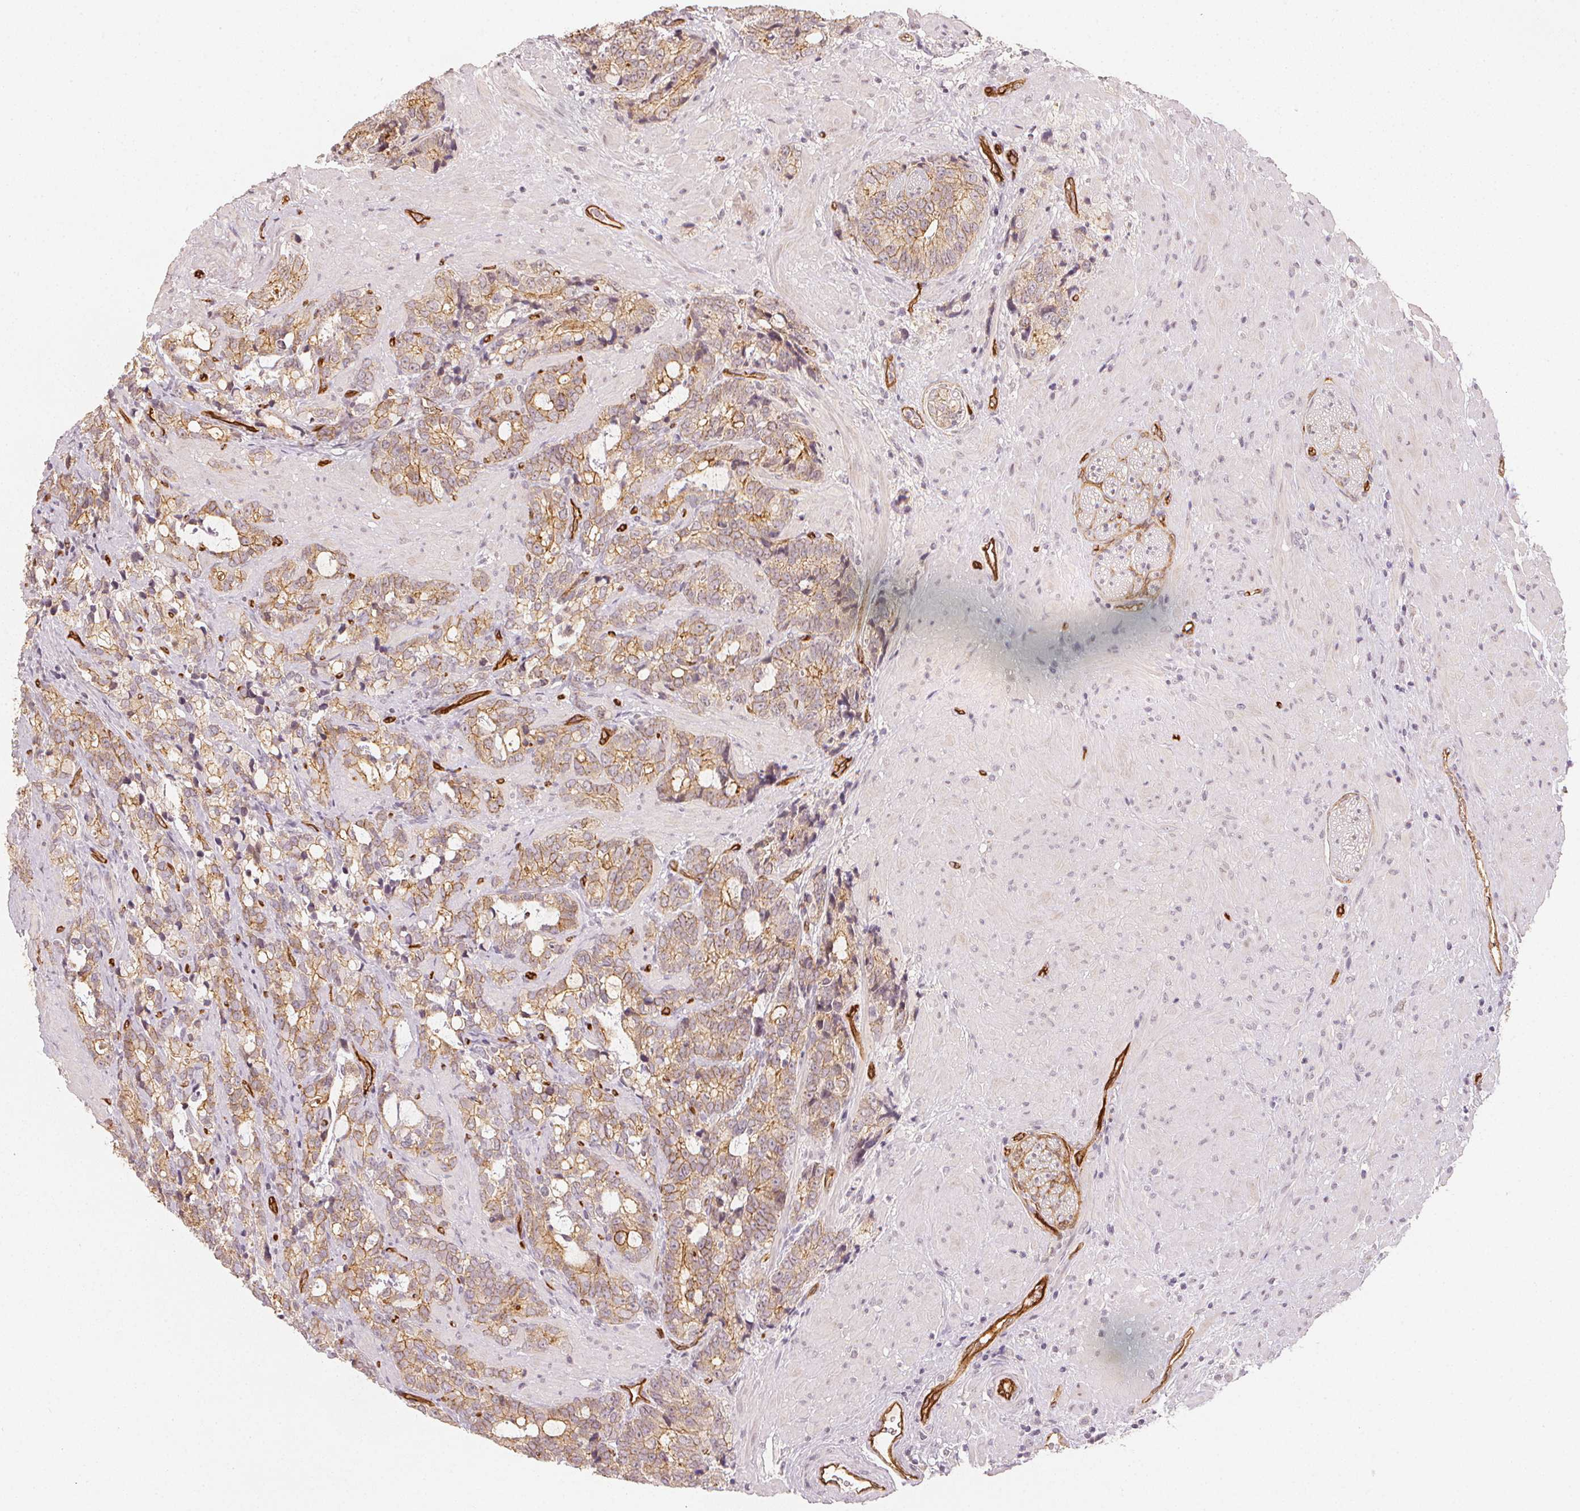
{"staining": {"intensity": "moderate", "quantity": "25%-75%", "location": "cytoplasmic/membranous"}, "tissue": "prostate cancer", "cell_type": "Tumor cells", "image_type": "cancer", "snomed": [{"axis": "morphology", "description": "Adenocarcinoma, High grade"}, {"axis": "topography", "description": "Prostate"}], "caption": "Human prostate cancer stained for a protein (brown) reveals moderate cytoplasmic/membranous positive positivity in approximately 25%-75% of tumor cells.", "gene": "CIB1", "patient": {"sex": "male", "age": 74}}